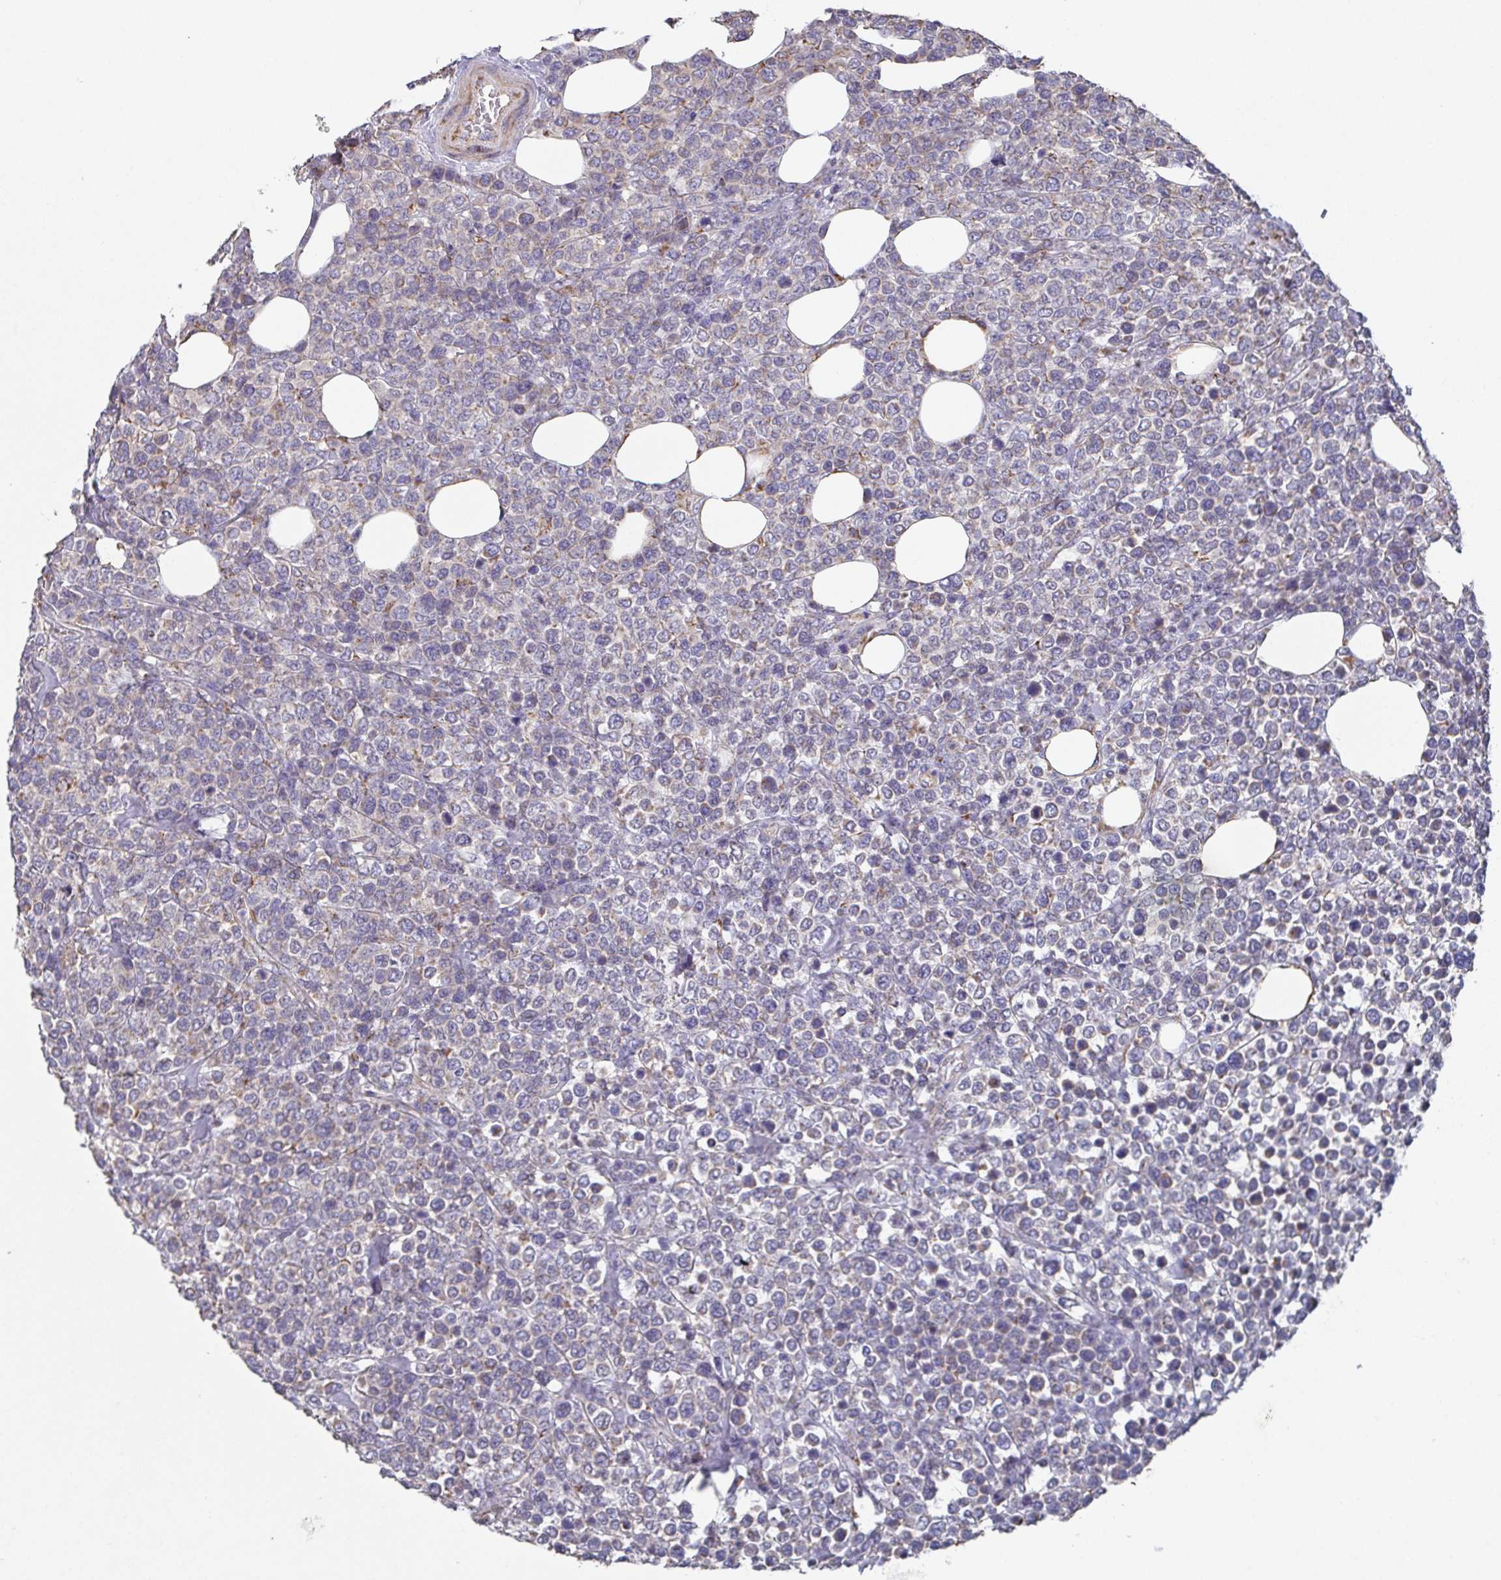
{"staining": {"intensity": "negative", "quantity": "none", "location": "none"}, "tissue": "lymphoma", "cell_type": "Tumor cells", "image_type": "cancer", "snomed": [{"axis": "morphology", "description": "Malignant lymphoma, non-Hodgkin's type, High grade"}, {"axis": "topography", "description": "Soft tissue"}], "caption": "The photomicrograph displays no significant staining in tumor cells of lymphoma.", "gene": "MT-ND3", "patient": {"sex": "female", "age": 56}}